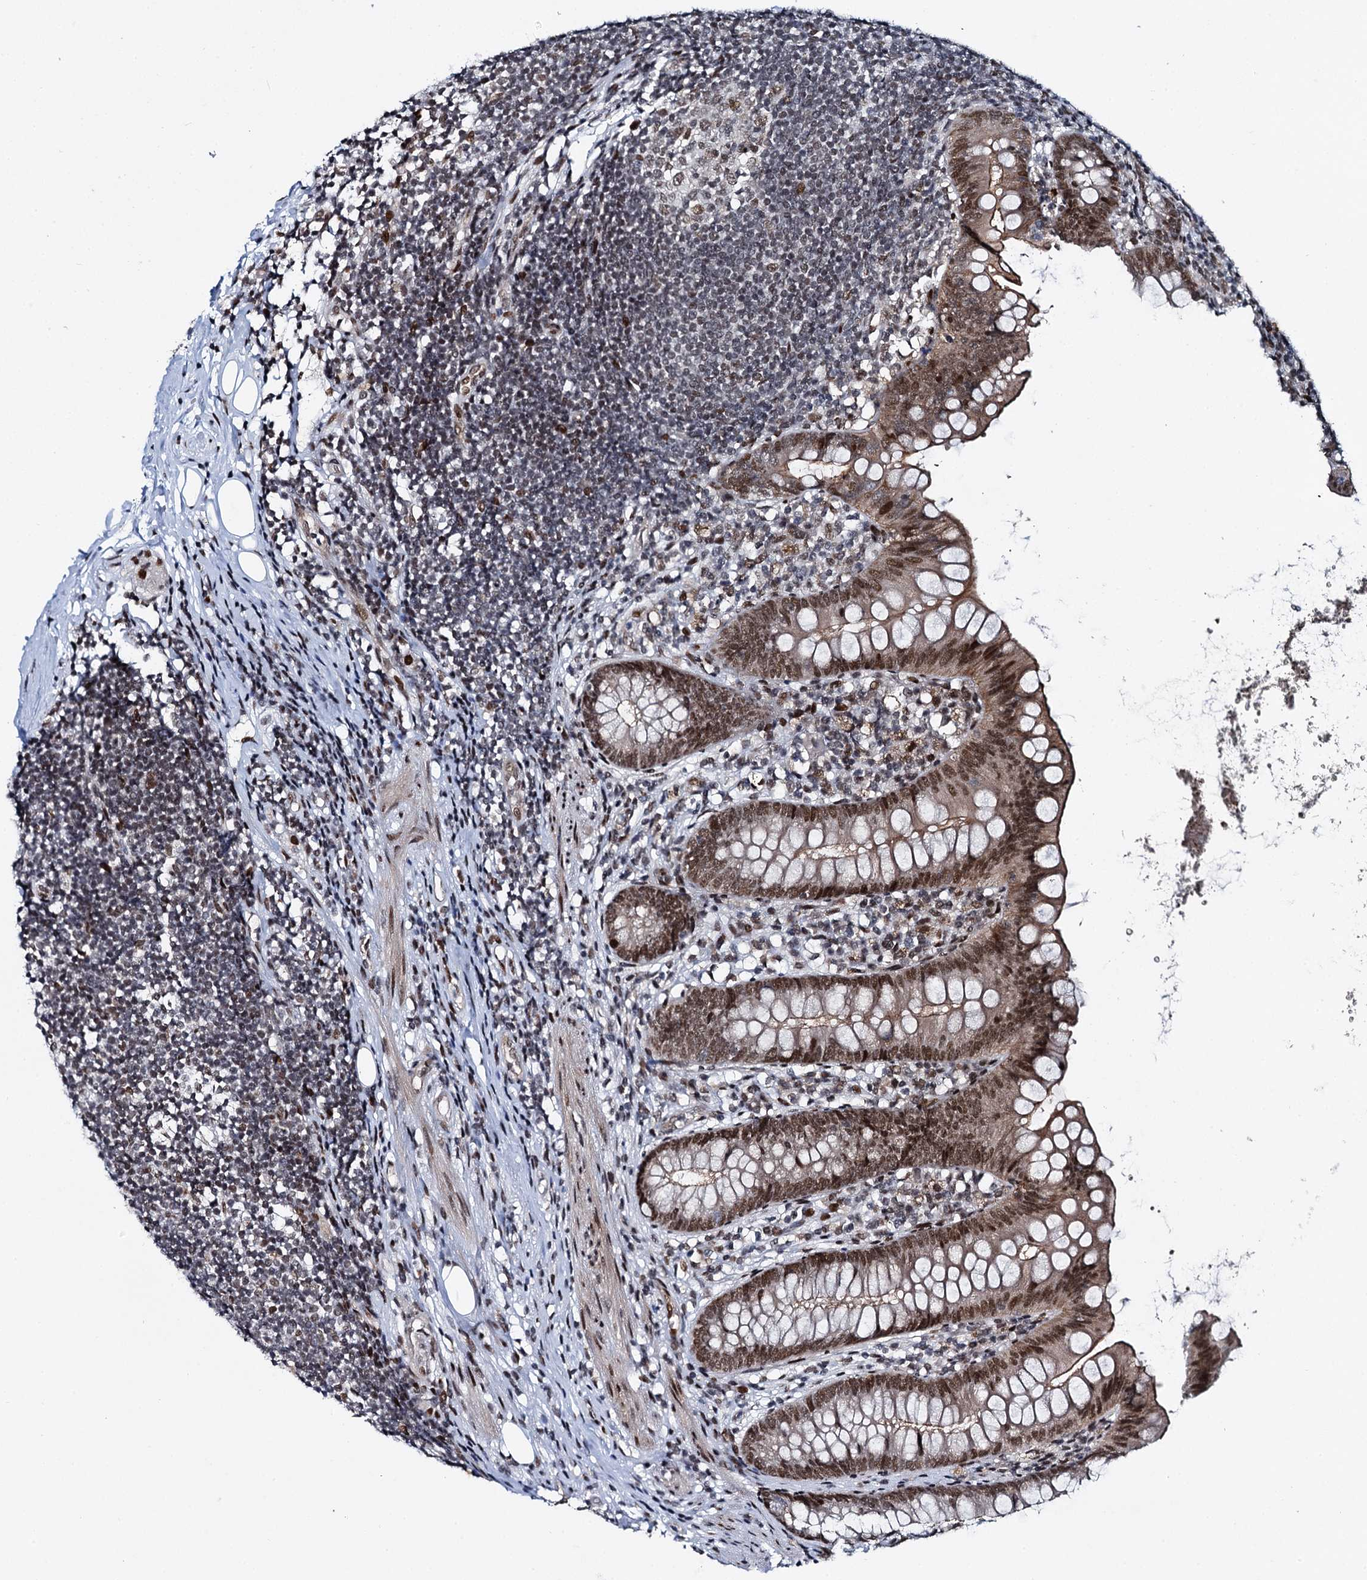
{"staining": {"intensity": "moderate", "quantity": ">75%", "location": "nuclear"}, "tissue": "appendix", "cell_type": "Glandular cells", "image_type": "normal", "snomed": [{"axis": "morphology", "description": "Normal tissue, NOS"}, {"axis": "topography", "description": "Appendix"}], "caption": "Moderate nuclear staining is present in about >75% of glandular cells in normal appendix. (DAB (3,3'-diaminobenzidine) IHC with brightfield microscopy, high magnification).", "gene": "RUFY2", "patient": {"sex": "female", "age": 62}}